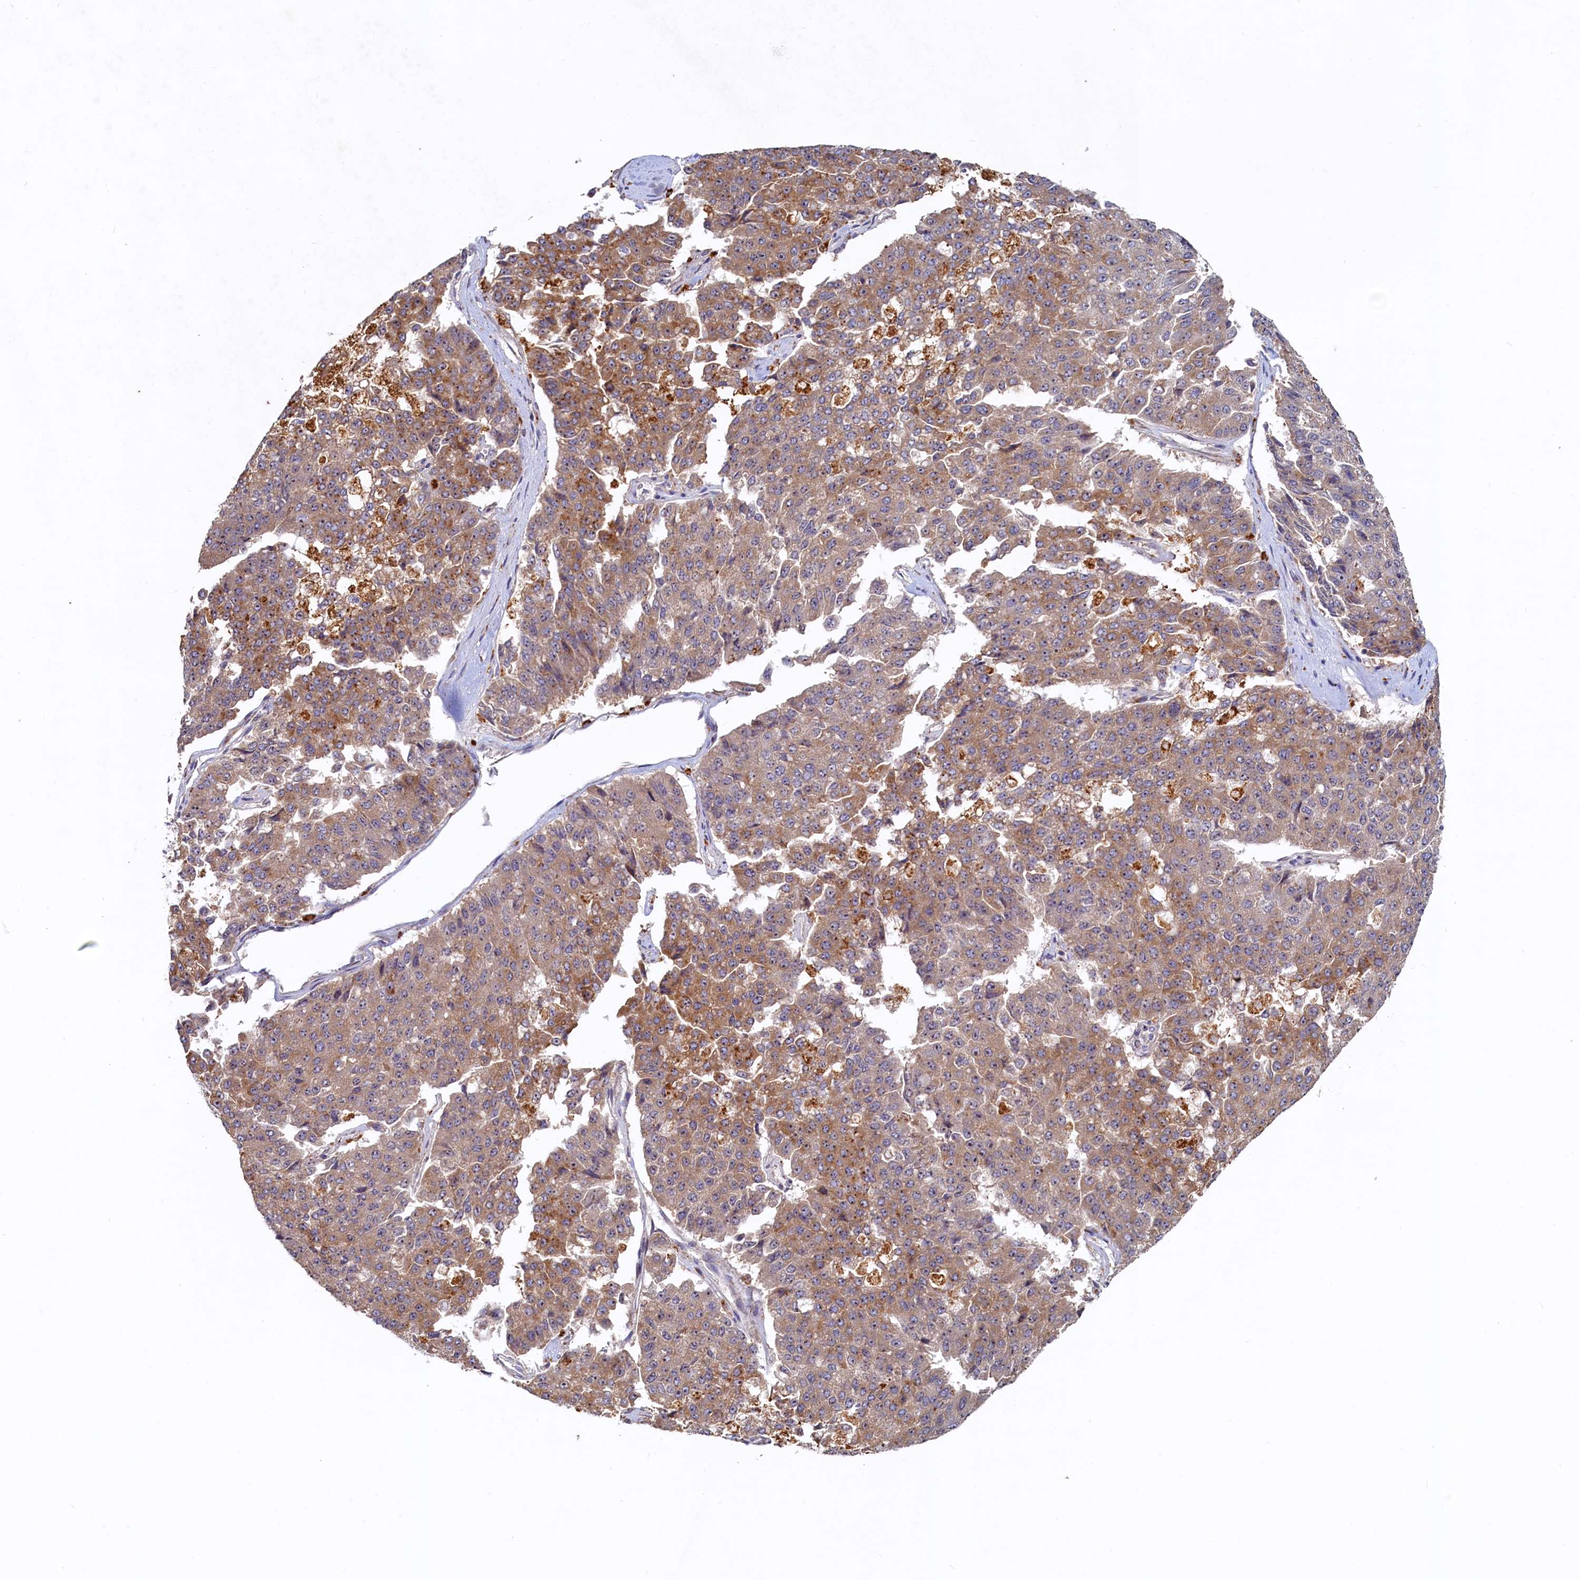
{"staining": {"intensity": "moderate", "quantity": ">75%", "location": "cytoplasmic/membranous"}, "tissue": "pancreatic cancer", "cell_type": "Tumor cells", "image_type": "cancer", "snomed": [{"axis": "morphology", "description": "Adenocarcinoma, NOS"}, {"axis": "topography", "description": "Pancreas"}], "caption": "Pancreatic adenocarcinoma tissue exhibits moderate cytoplasmic/membranous staining in approximately >75% of tumor cells, visualized by immunohistochemistry.", "gene": "RGS7BP", "patient": {"sex": "male", "age": 50}}